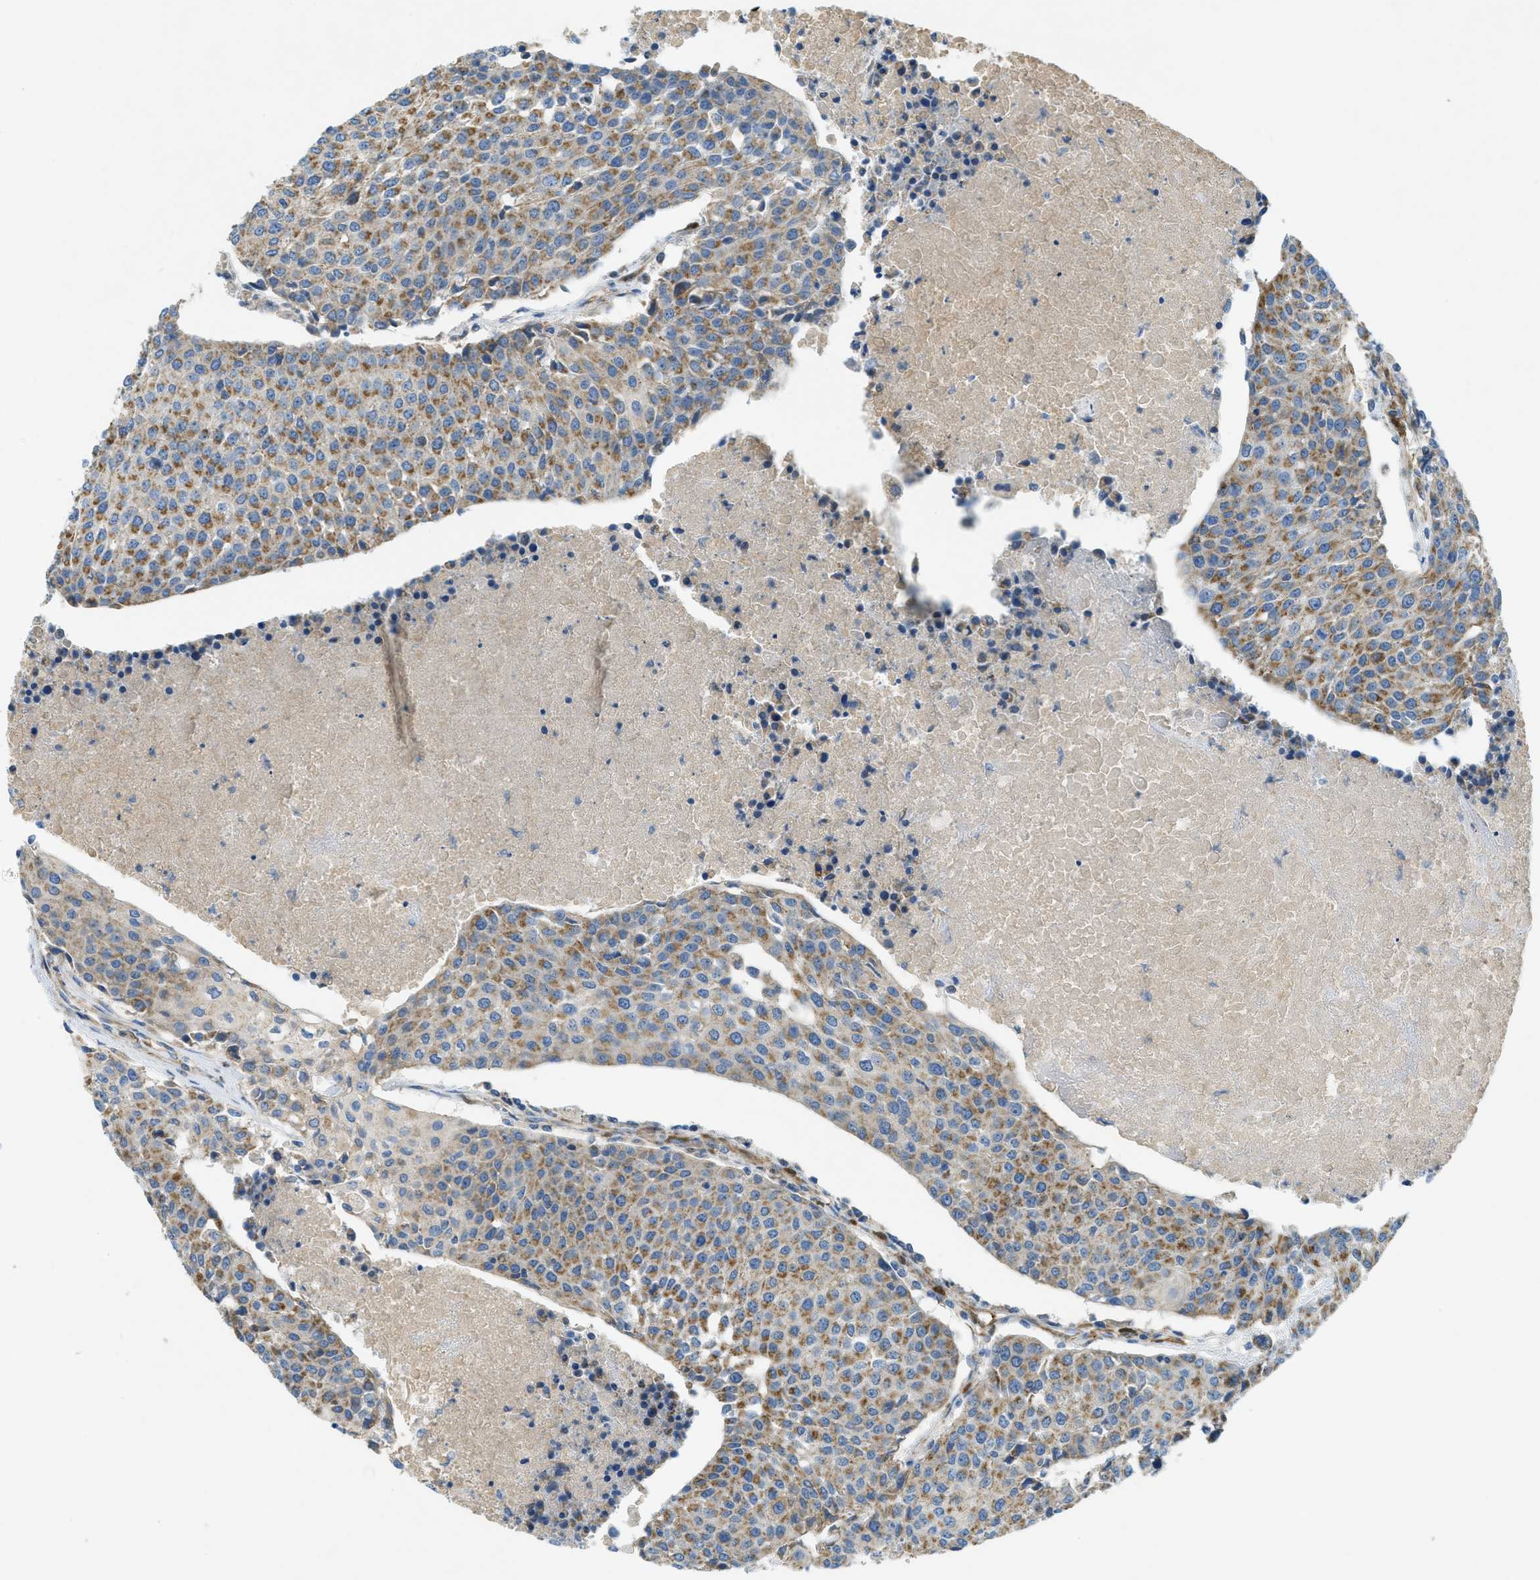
{"staining": {"intensity": "moderate", "quantity": ">75%", "location": "cytoplasmic/membranous"}, "tissue": "urothelial cancer", "cell_type": "Tumor cells", "image_type": "cancer", "snomed": [{"axis": "morphology", "description": "Urothelial carcinoma, High grade"}, {"axis": "topography", "description": "Urinary bladder"}], "caption": "There is medium levels of moderate cytoplasmic/membranous staining in tumor cells of urothelial cancer, as demonstrated by immunohistochemical staining (brown color).", "gene": "CYGB", "patient": {"sex": "female", "age": 85}}